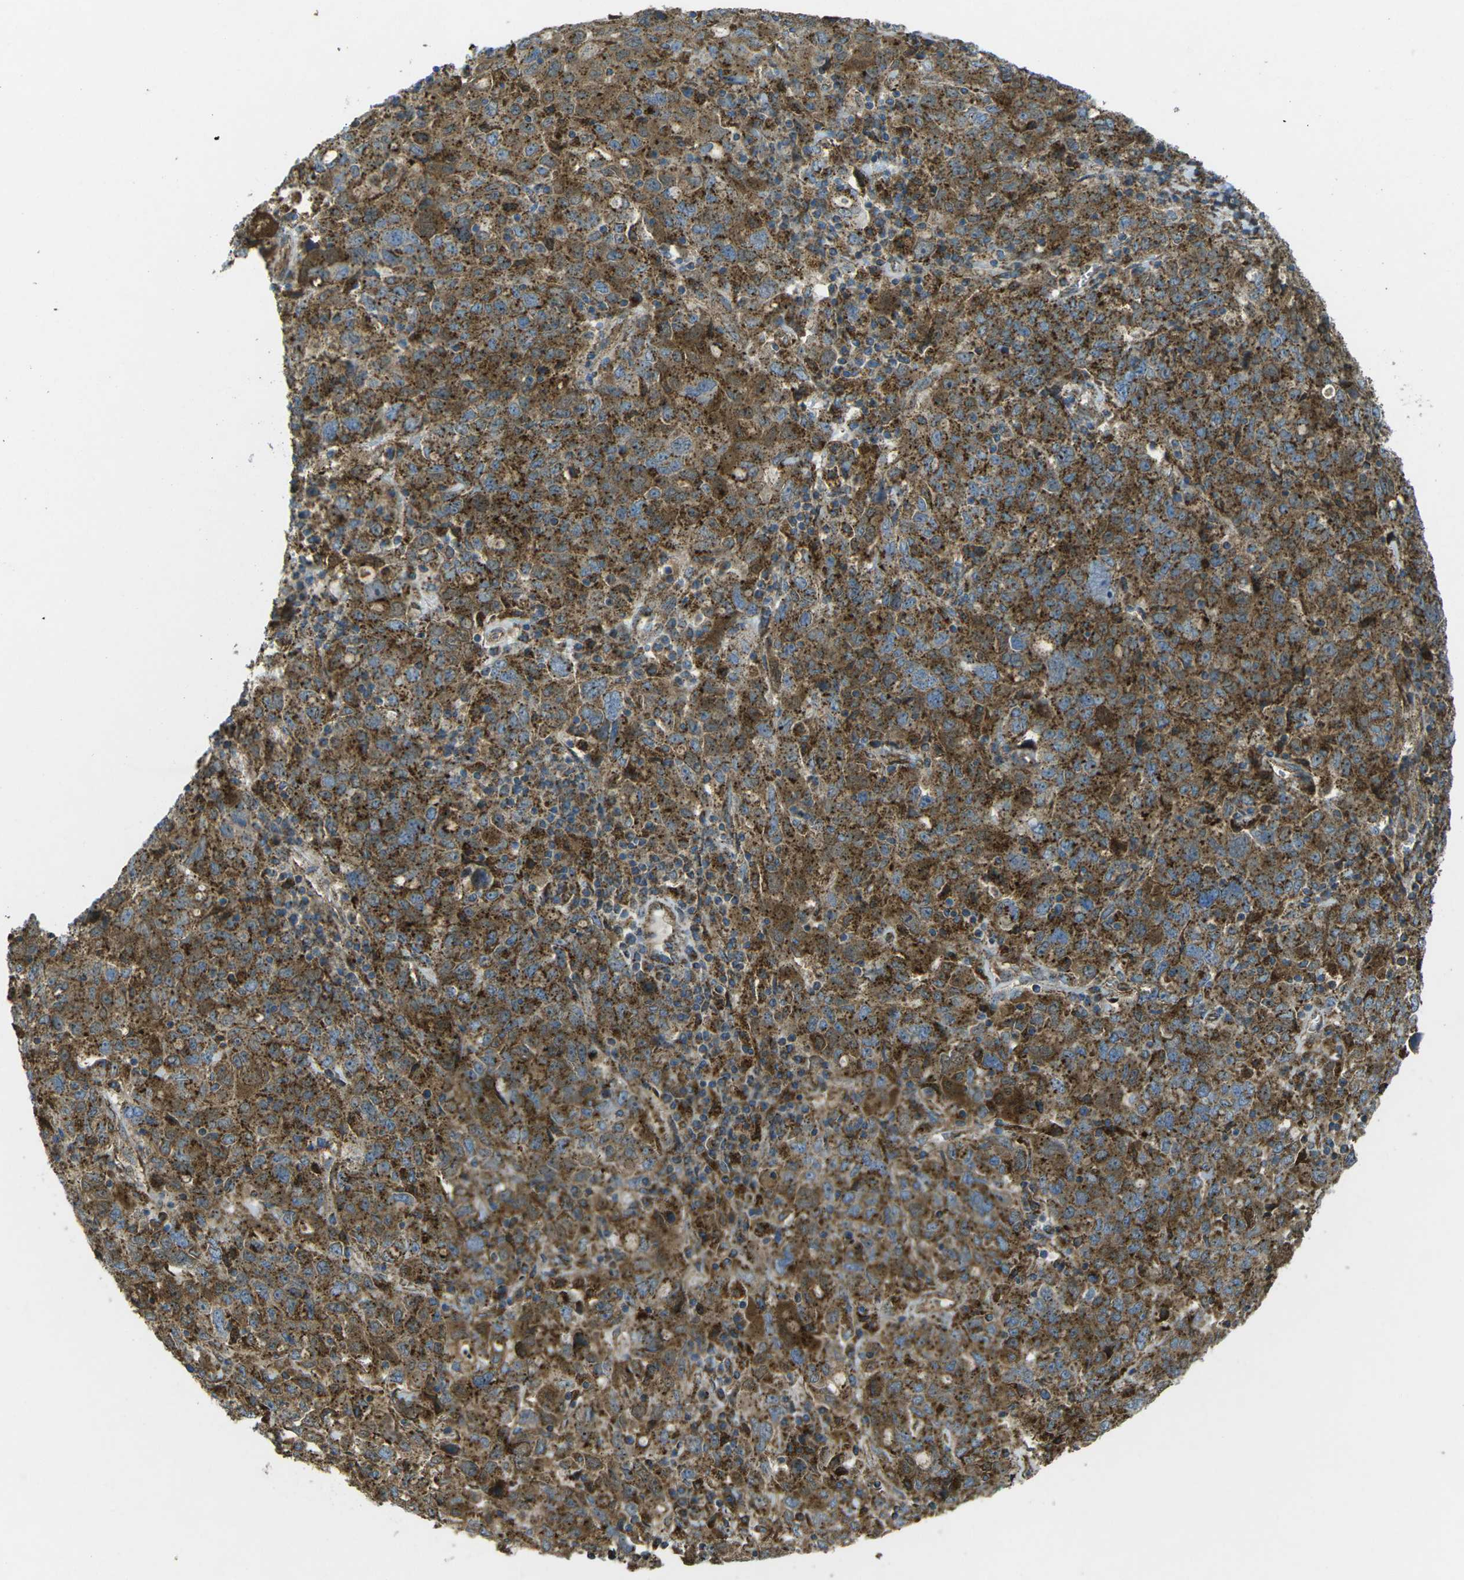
{"staining": {"intensity": "strong", "quantity": ">75%", "location": "cytoplasmic/membranous"}, "tissue": "ovarian cancer", "cell_type": "Tumor cells", "image_type": "cancer", "snomed": [{"axis": "morphology", "description": "Carcinoma, endometroid"}, {"axis": "topography", "description": "Ovary"}], "caption": "Ovarian cancer tissue reveals strong cytoplasmic/membranous staining in about >75% of tumor cells Using DAB (3,3'-diaminobenzidine) (brown) and hematoxylin (blue) stains, captured at high magnification using brightfield microscopy.", "gene": "CHMP3", "patient": {"sex": "female", "age": 62}}